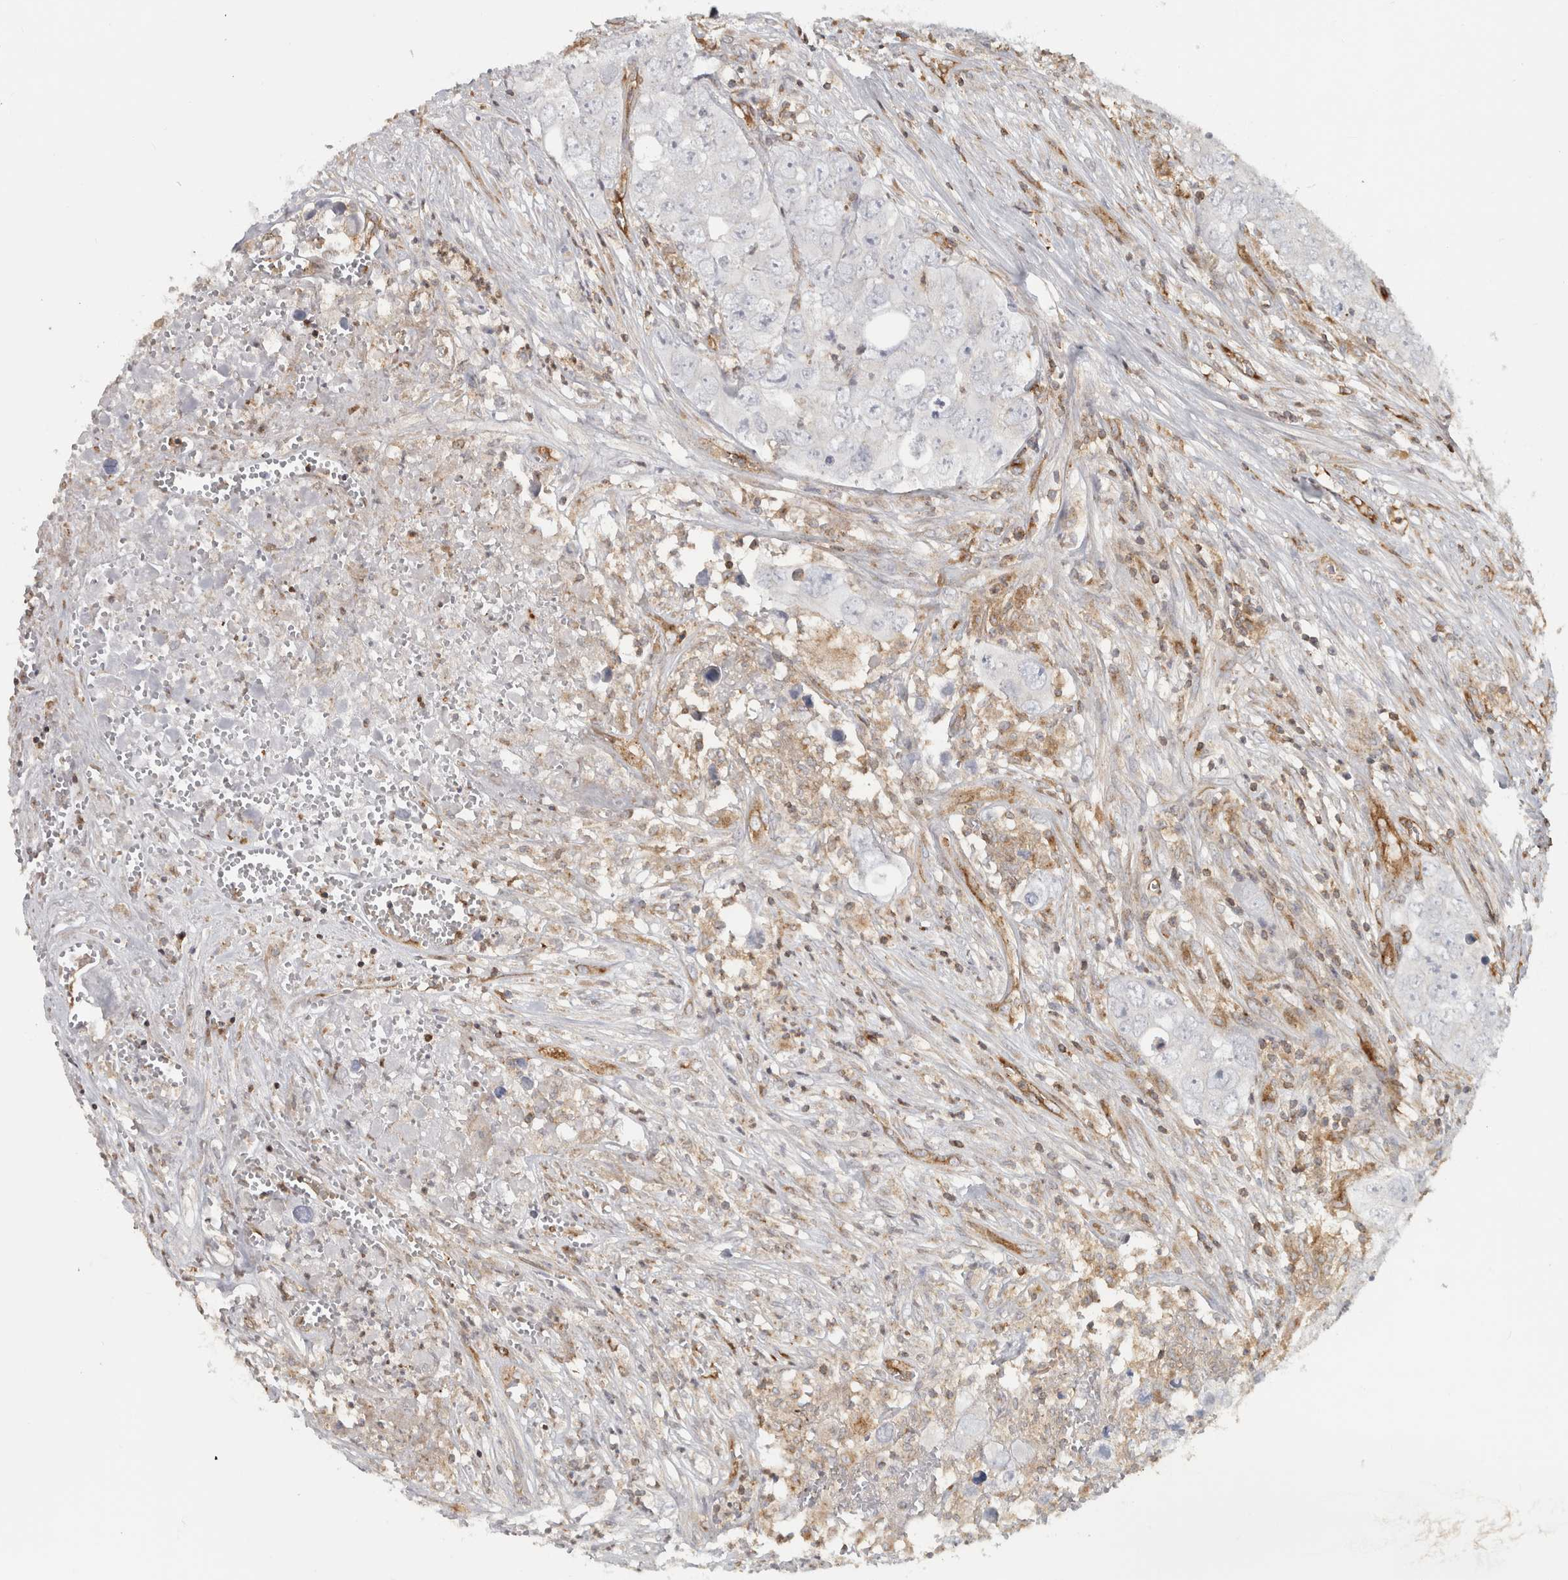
{"staining": {"intensity": "negative", "quantity": "none", "location": "none"}, "tissue": "testis cancer", "cell_type": "Tumor cells", "image_type": "cancer", "snomed": [{"axis": "morphology", "description": "Seminoma, NOS"}, {"axis": "morphology", "description": "Carcinoma, Embryonal, NOS"}, {"axis": "topography", "description": "Testis"}], "caption": "DAB (3,3'-diaminobenzidine) immunohistochemical staining of testis cancer shows no significant positivity in tumor cells. (DAB IHC, high magnification).", "gene": "HLA-E", "patient": {"sex": "male", "age": 43}}